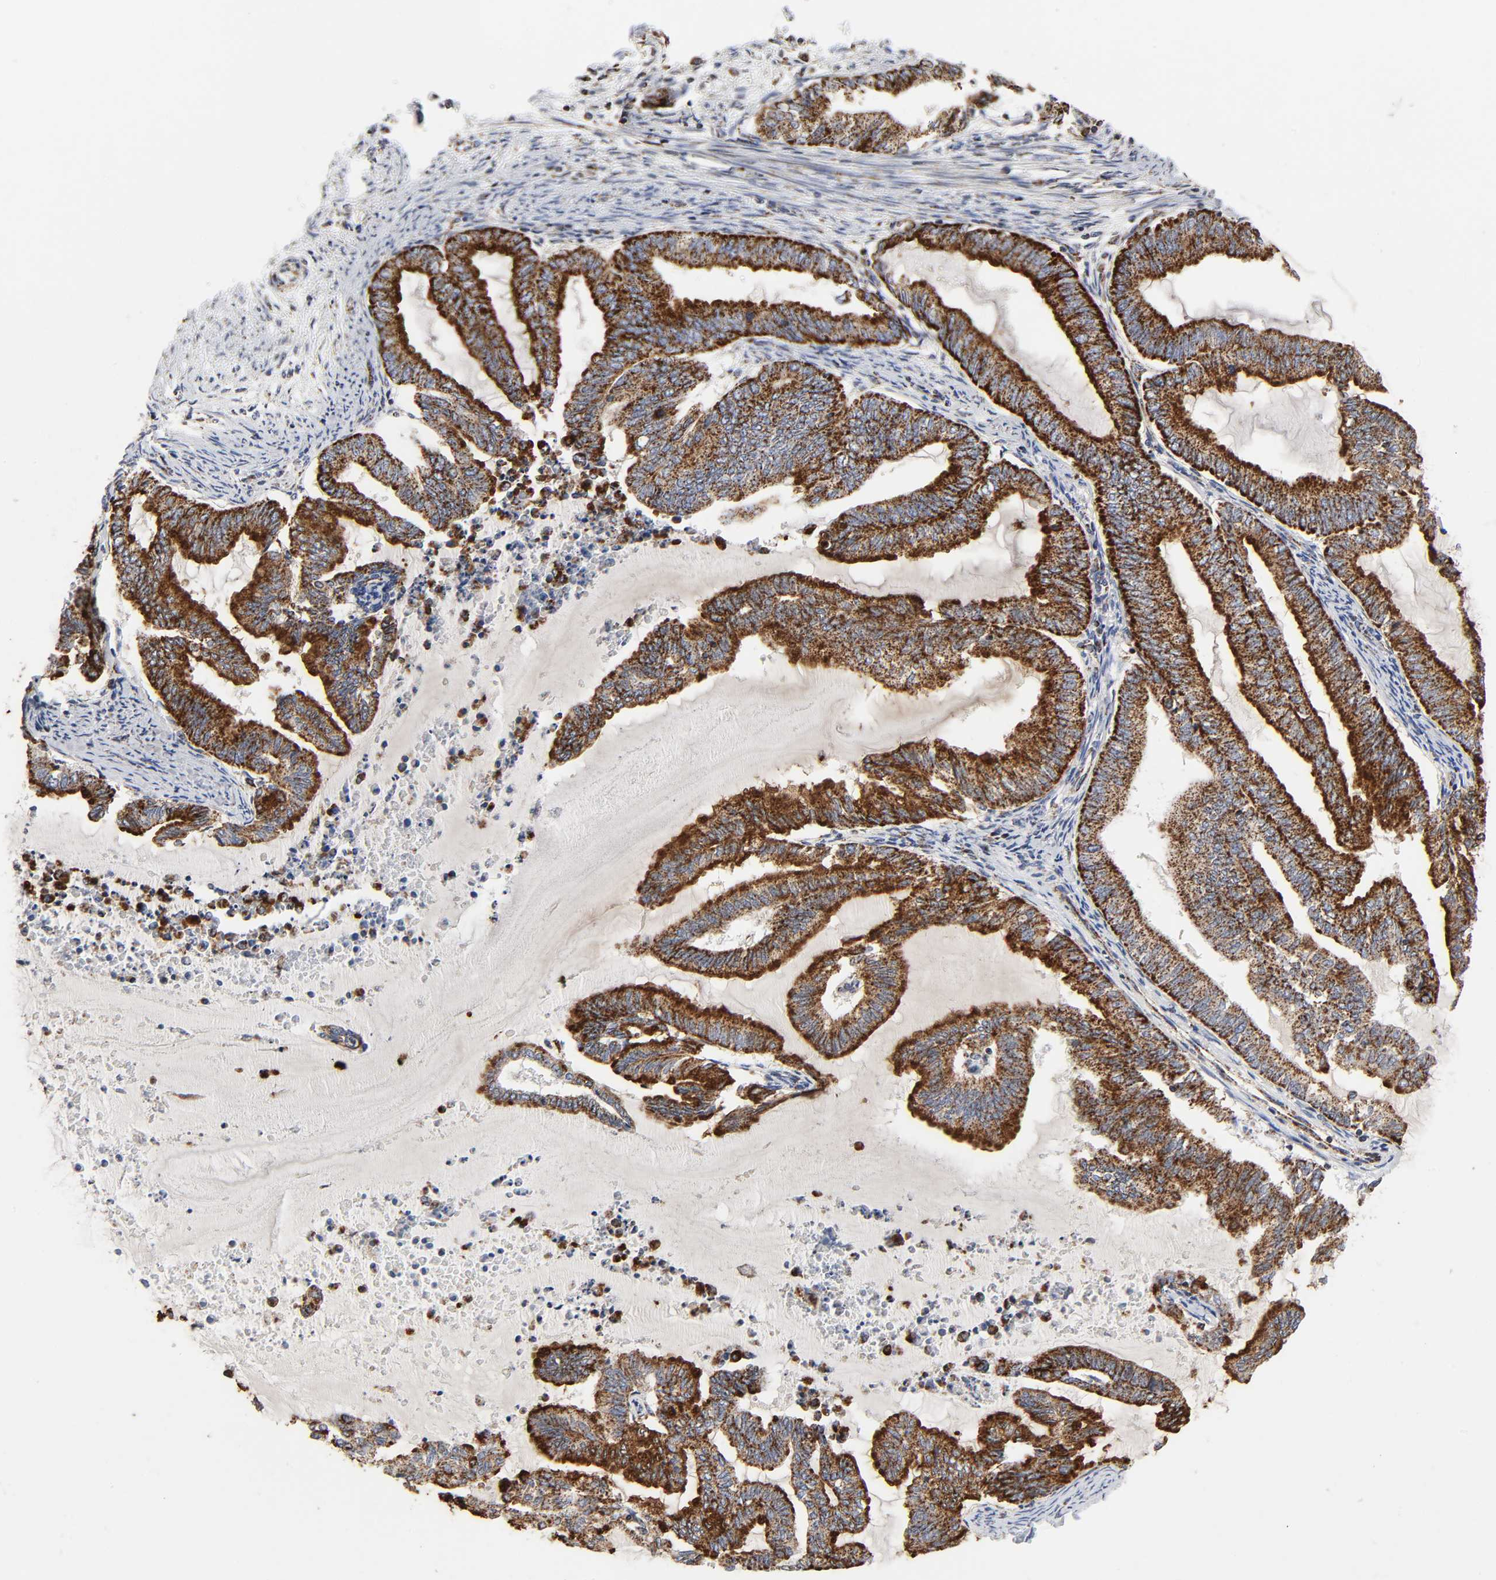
{"staining": {"intensity": "strong", "quantity": ">75%", "location": "cytoplasmic/membranous"}, "tissue": "endometrial cancer", "cell_type": "Tumor cells", "image_type": "cancer", "snomed": [{"axis": "morphology", "description": "Adenocarcinoma, NOS"}, {"axis": "topography", "description": "Endometrium"}], "caption": "Strong cytoplasmic/membranous staining for a protein is seen in about >75% of tumor cells of endometrial cancer using immunohistochemistry (IHC).", "gene": "AOPEP", "patient": {"sex": "female", "age": 79}}